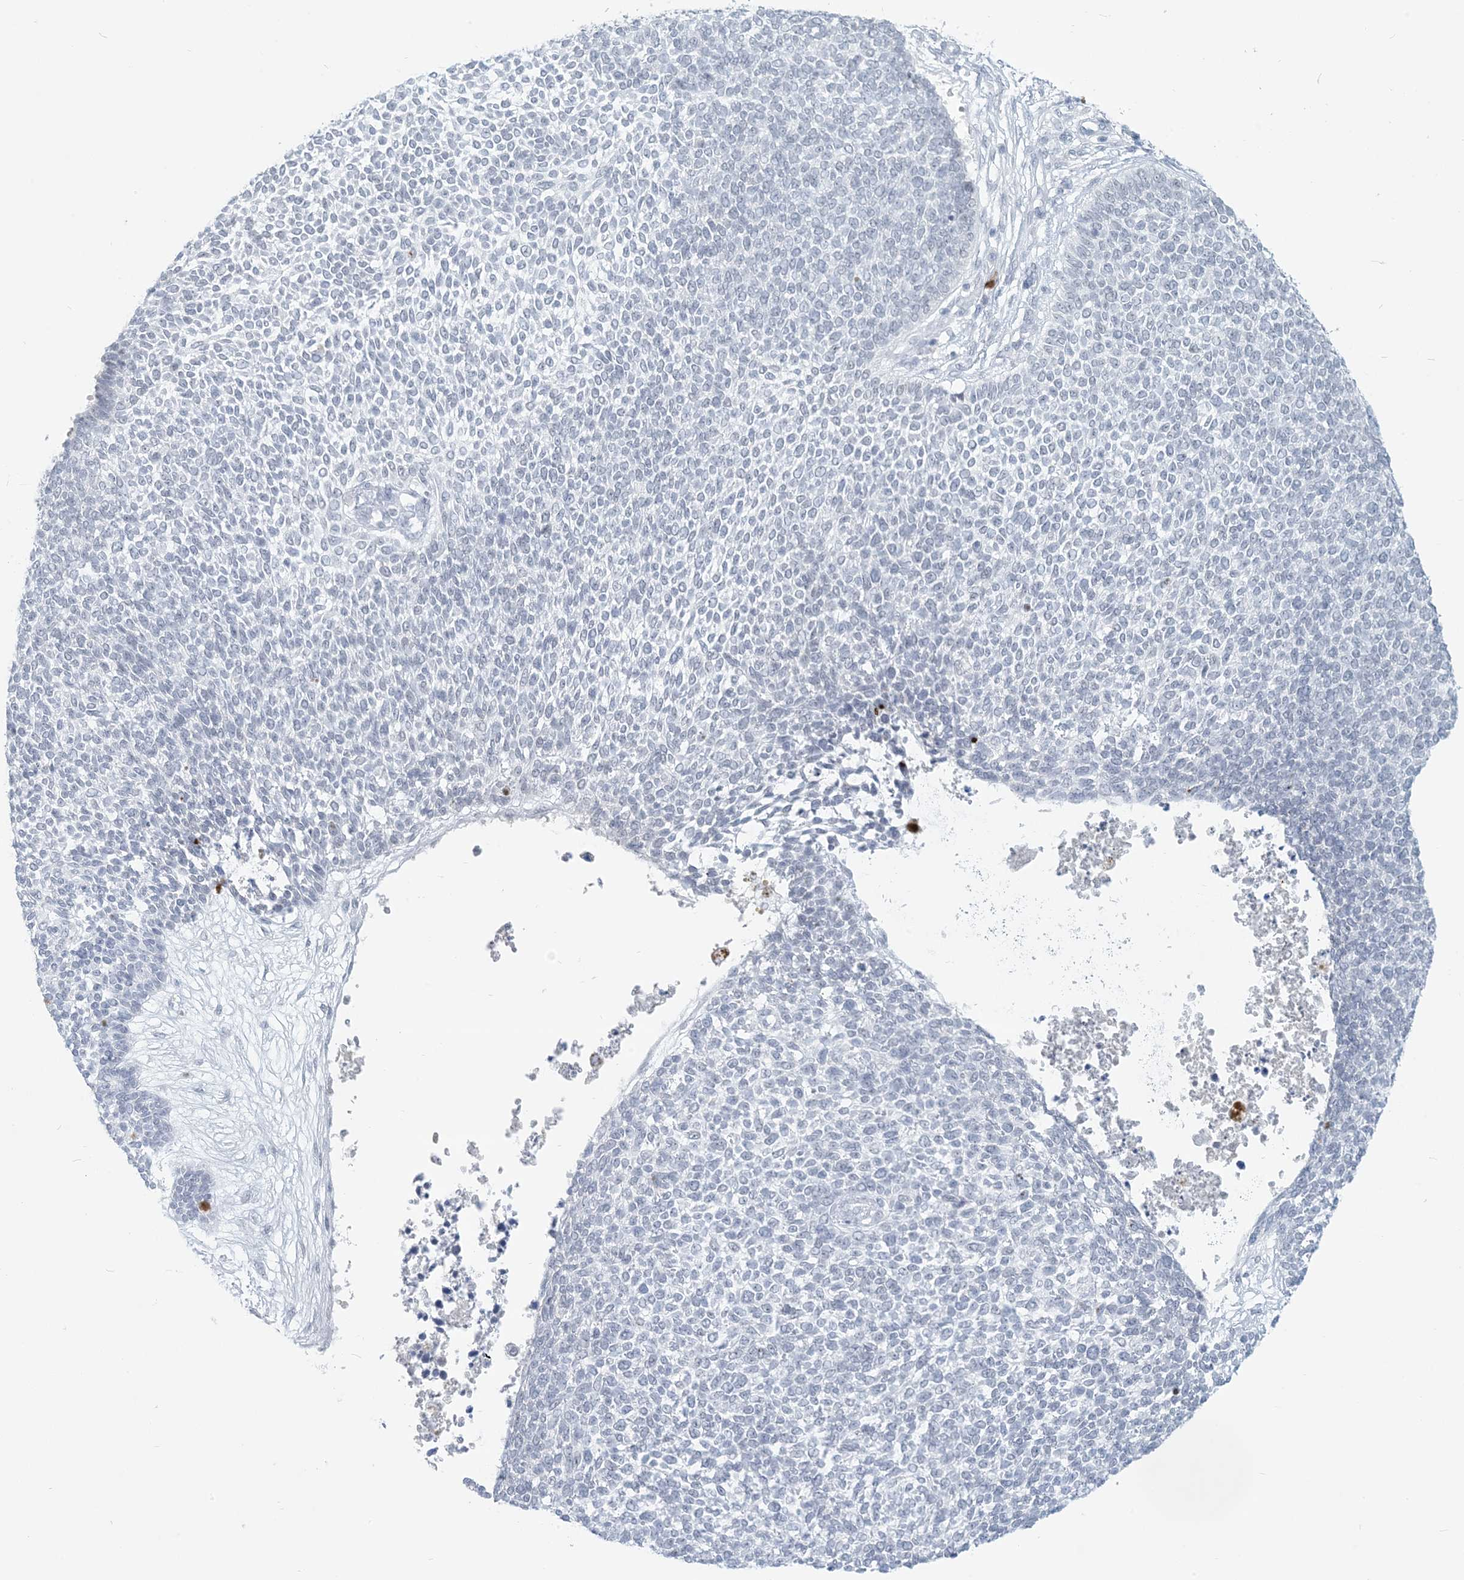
{"staining": {"intensity": "negative", "quantity": "none", "location": "none"}, "tissue": "skin cancer", "cell_type": "Tumor cells", "image_type": "cancer", "snomed": [{"axis": "morphology", "description": "Basal cell carcinoma"}, {"axis": "topography", "description": "Skin"}], "caption": "A photomicrograph of skin cancer (basal cell carcinoma) stained for a protein demonstrates no brown staining in tumor cells.", "gene": "SCML1", "patient": {"sex": "female", "age": 84}}